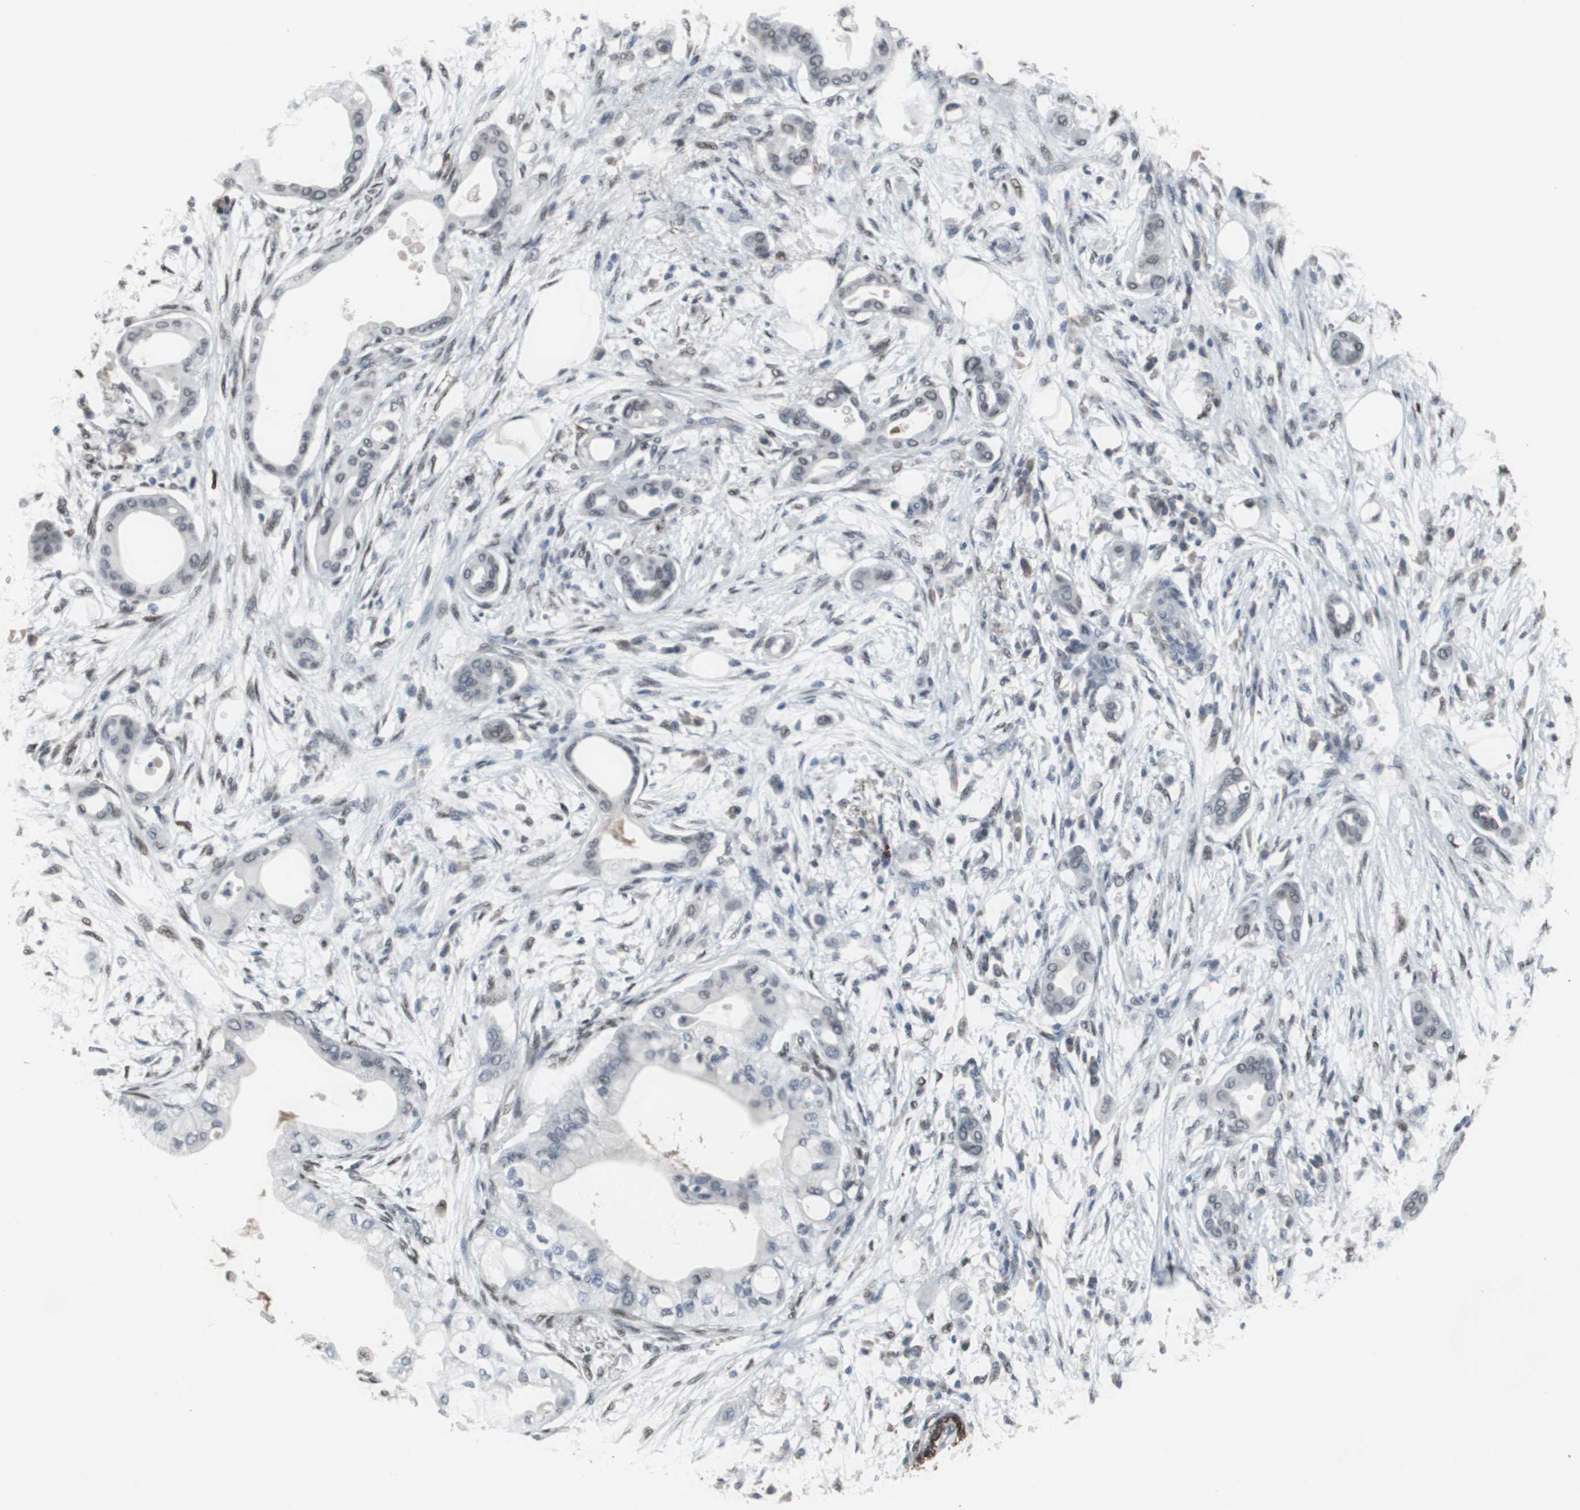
{"staining": {"intensity": "weak", "quantity": "<25%", "location": "nuclear"}, "tissue": "pancreatic cancer", "cell_type": "Tumor cells", "image_type": "cancer", "snomed": [{"axis": "morphology", "description": "Adenocarcinoma, NOS"}, {"axis": "morphology", "description": "Adenocarcinoma, metastatic, NOS"}, {"axis": "topography", "description": "Lymph node"}, {"axis": "topography", "description": "Pancreas"}, {"axis": "topography", "description": "Duodenum"}], "caption": "Tumor cells show no significant expression in pancreatic metastatic adenocarcinoma.", "gene": "FOXP4", "patient": {"sex": "female", "age": 64}}